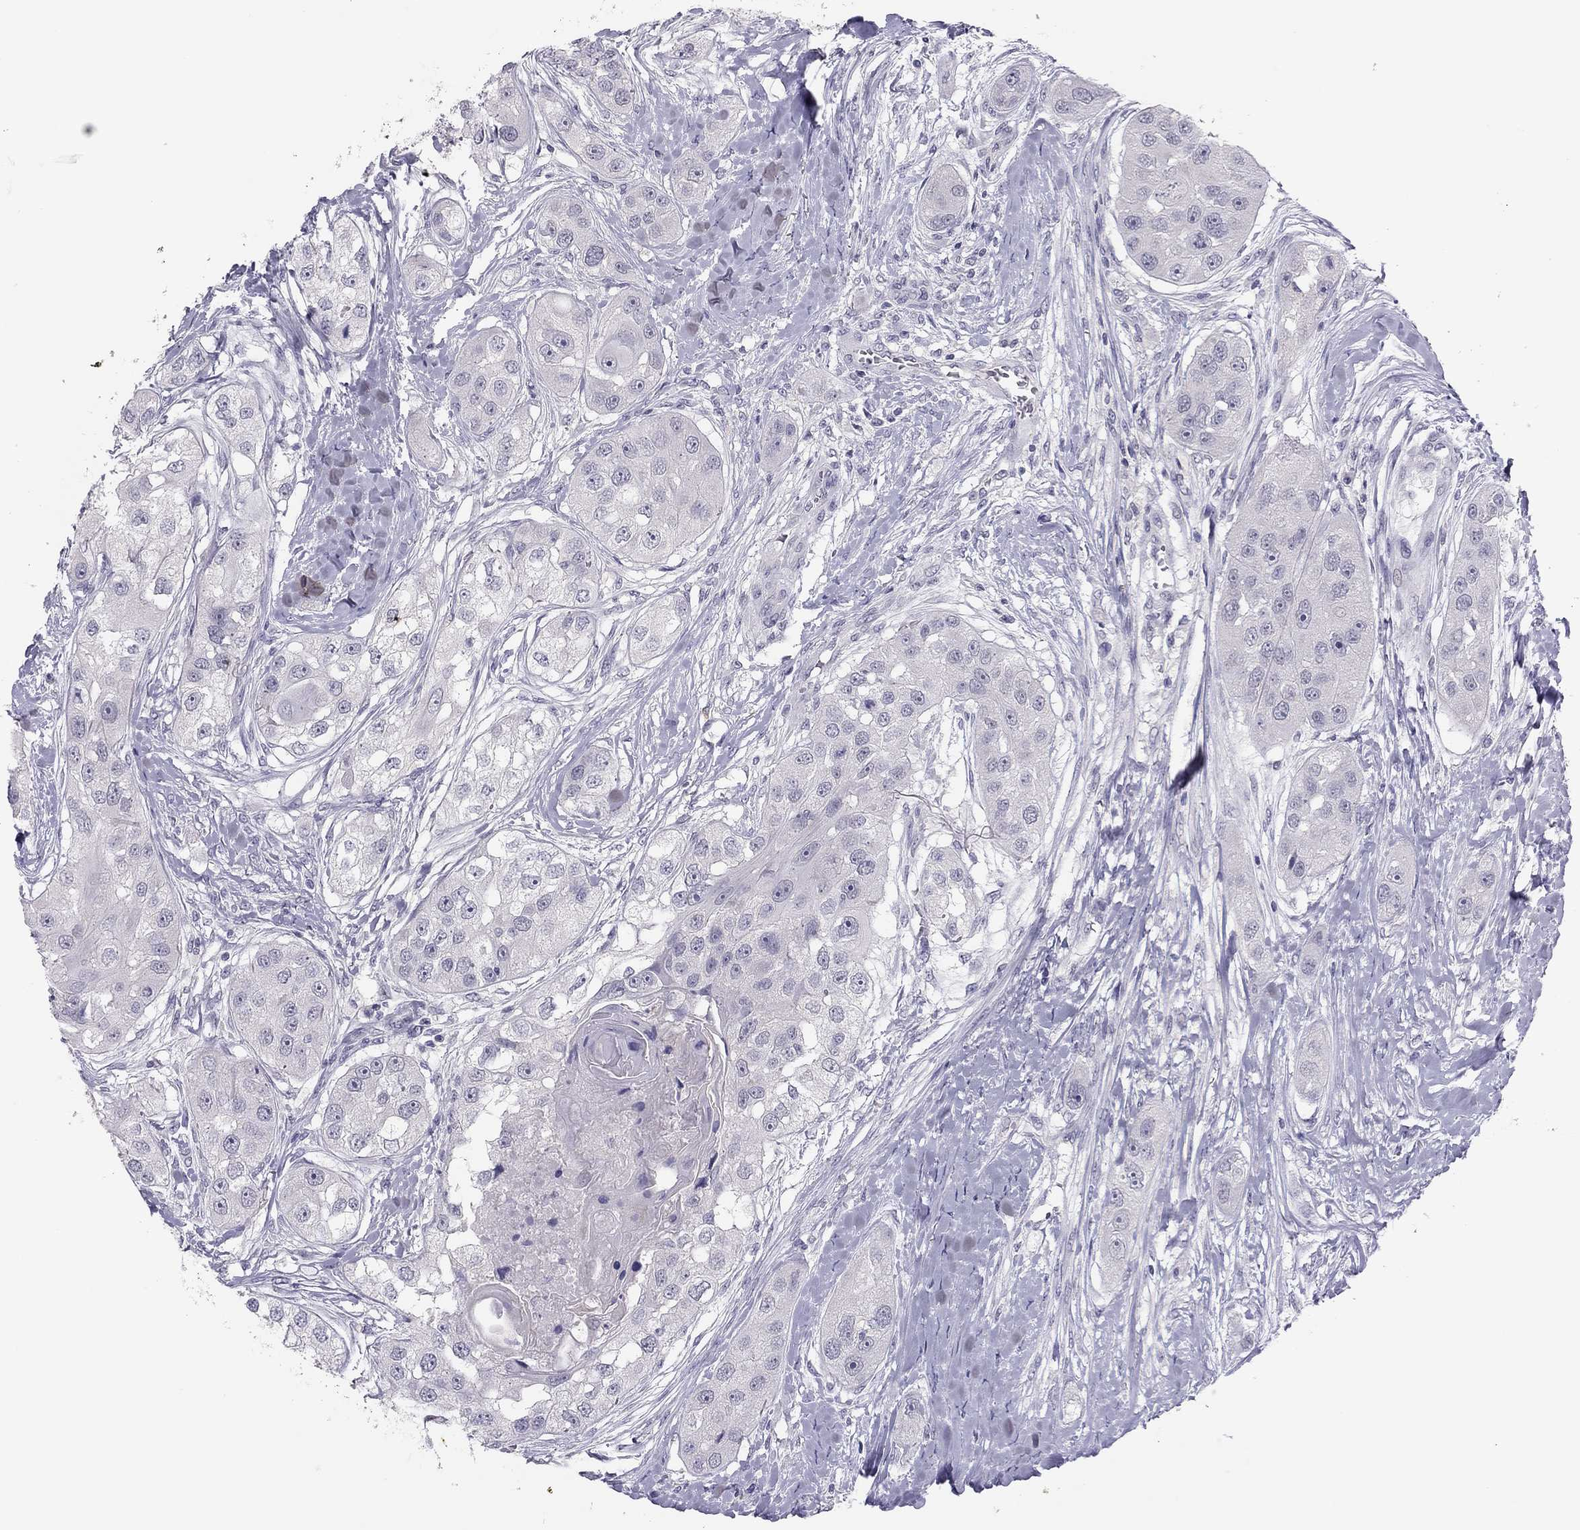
{"staining": {"intensity": "negative", "quantity": "none", "location": "none"}, "tissue": "head and neck cancer", "cell_type": "Tumor cells", "image_type": "cancer", "snomed": [{"axis": "morphology", "description": "Normal tissue, NOS"}, {"axis": "morphology", "description": "Squamous cell carcinoma, NOS"}, {"axis": "topography", "description": "Skeletal muscle"}, {"axis": "topography", "description": "Head-Neck"}], "caption": "Tumor cells show no significant protein expression in squamous cell carcinoma (head and neck).", "gene": "ADORA2A", "patient": {"sex": "male", "age": 51}}